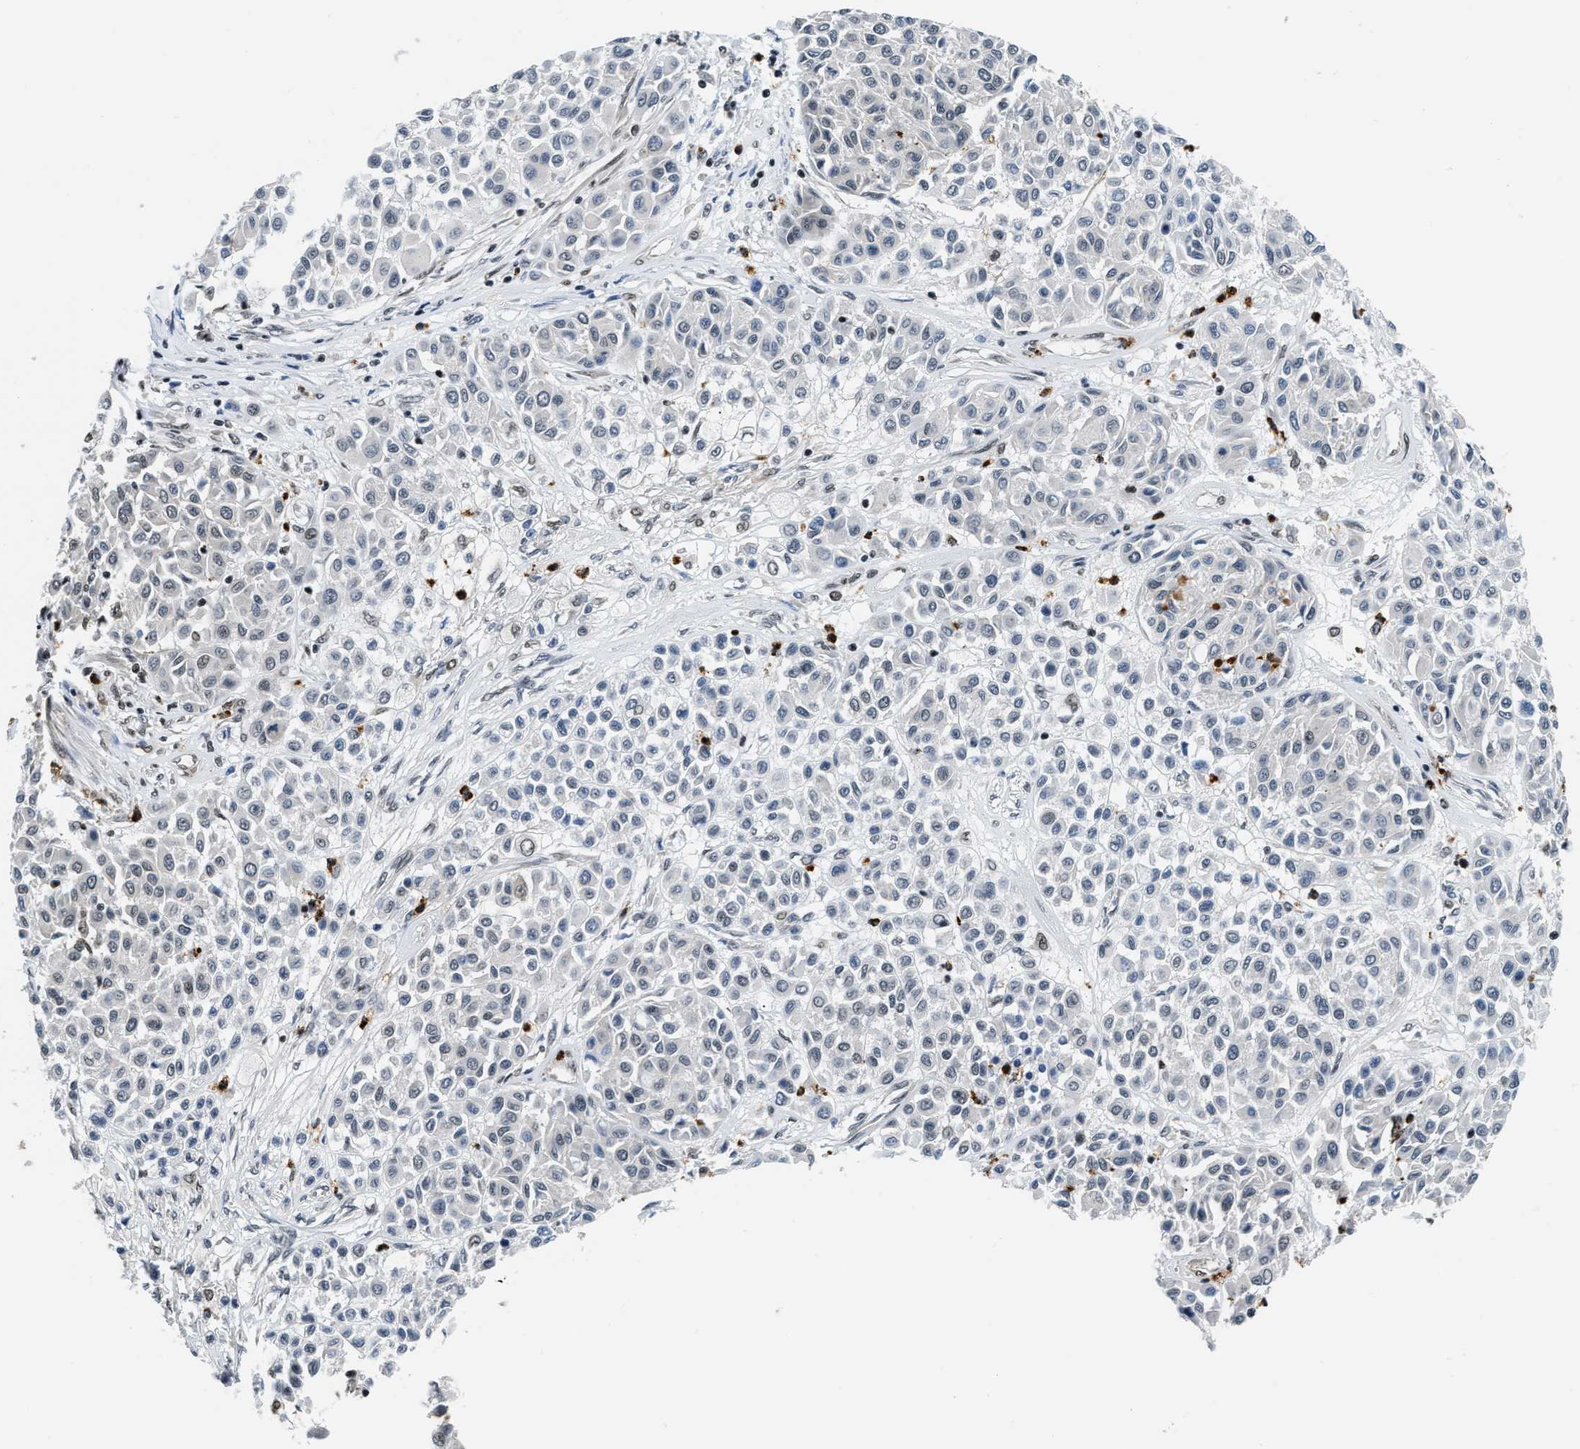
{"staining": {"intensity": "negative", "quantity": "none", "location": "none"}, "tissue": "melanoma", "cell_type": "Tumor cells", "image_type": "cancer", "snomed": [{"axis": "morphology", "description": "Malignant melanoma, Metastatic site"}, {"axis": "topography", "description": "Soft tissue"}], "caption": "Malignant melanoma (metastatic site) was stained to show a protein in brown. There is no significant positivity in tumor cells.", "gene": "CCNDBP1", "patient": {"sex": "male", "age": 41}}